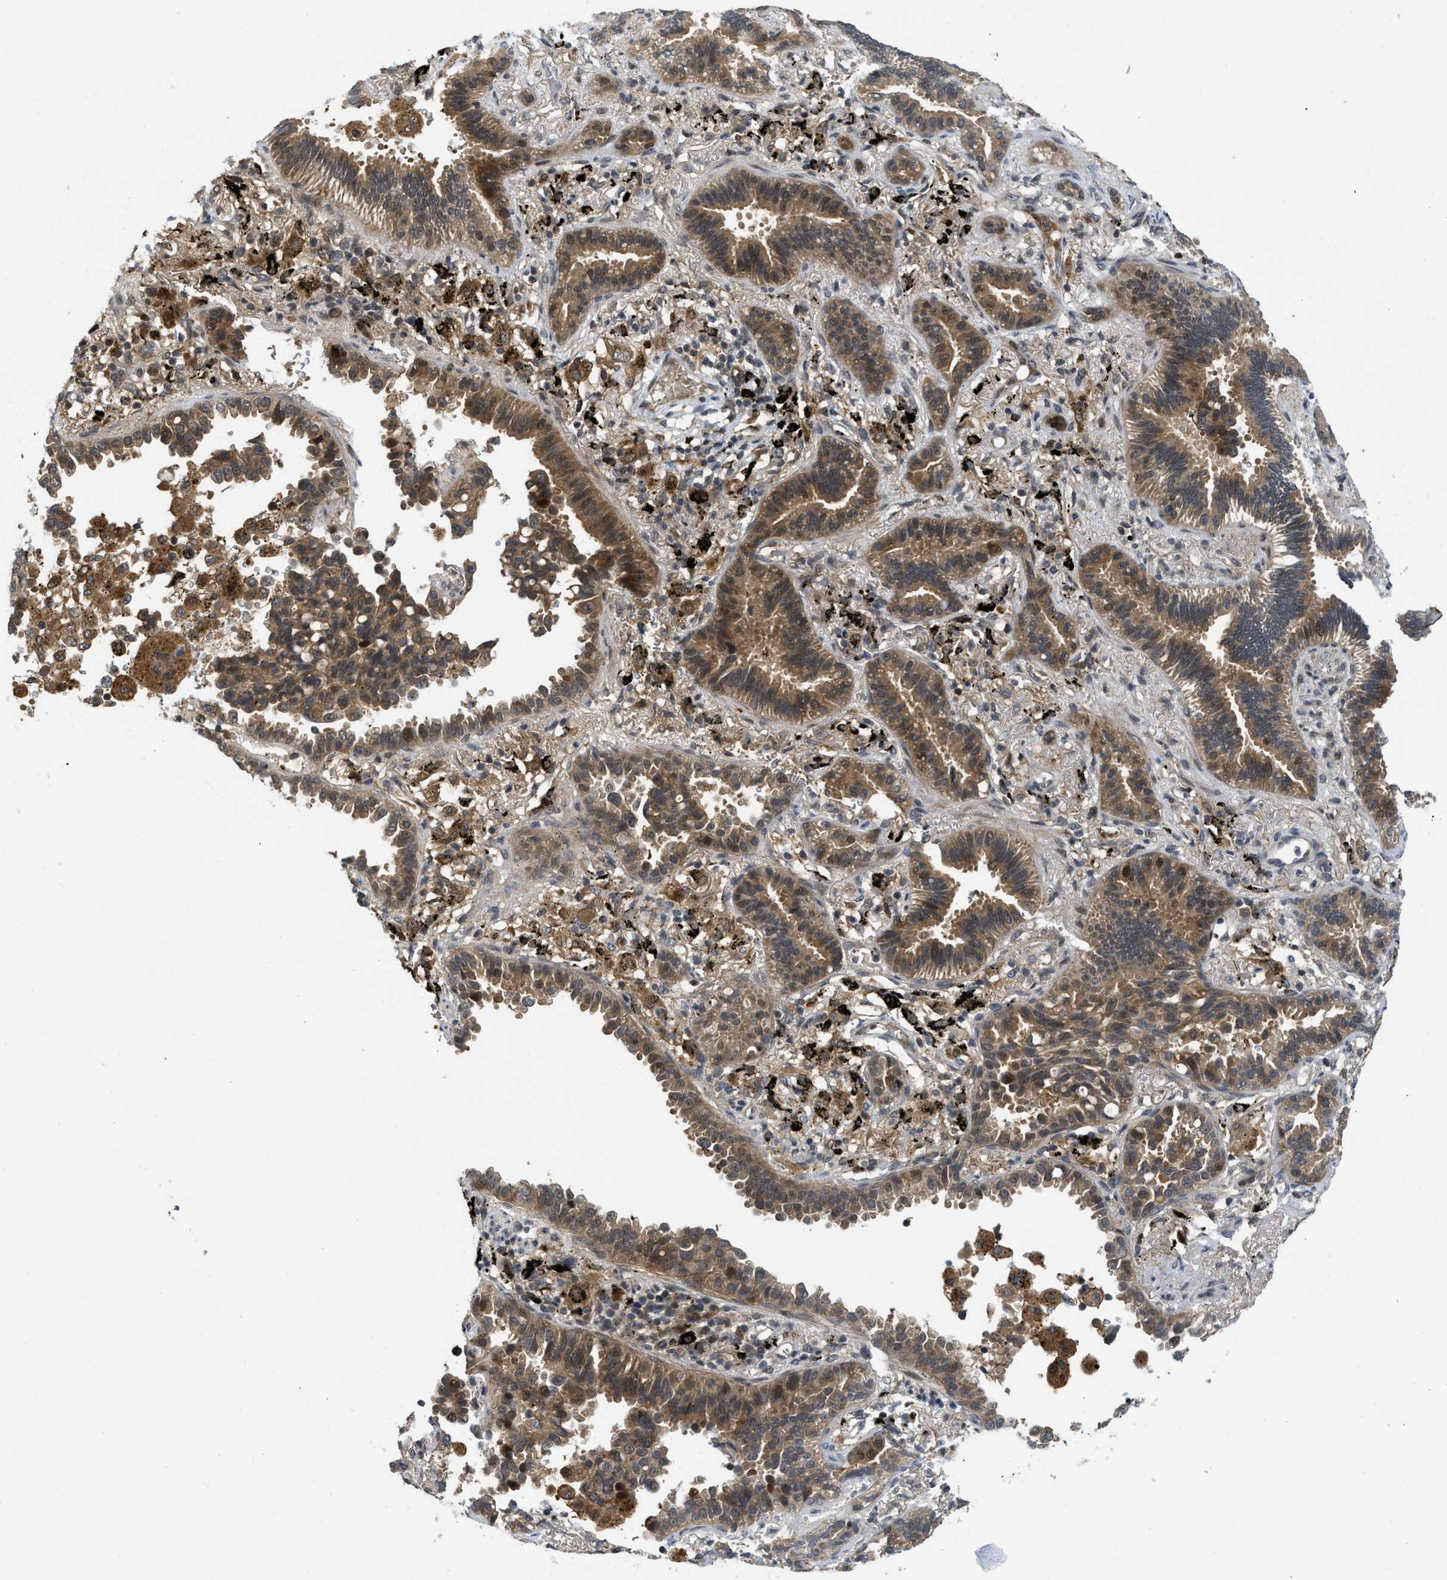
{"staining": {"intensity": "moderate", "quantity": ">75%", "location": "cytoplasmic/membranous,nuclear"}, "tissue": "lung cancer", "cell_type": "Tumor cells", "image_type": "cancer", "snomed": [{"axis": "morphology", "description": "Normal tissue, NOS"}, {"axis": "morphology", "description": "Adenocarcinoma, NOS"}, {"axis": "topography", "description": "Lung"}], "caption": "Lung adenocarcinoma was stained to show a protein in brown. There is medium levels of moderate cytoplasmic/membranous and nuclear staining in about >75% of tumor cells.", "gene": "DNAJC28", "patient": {"sex": "male", "age": 59}}